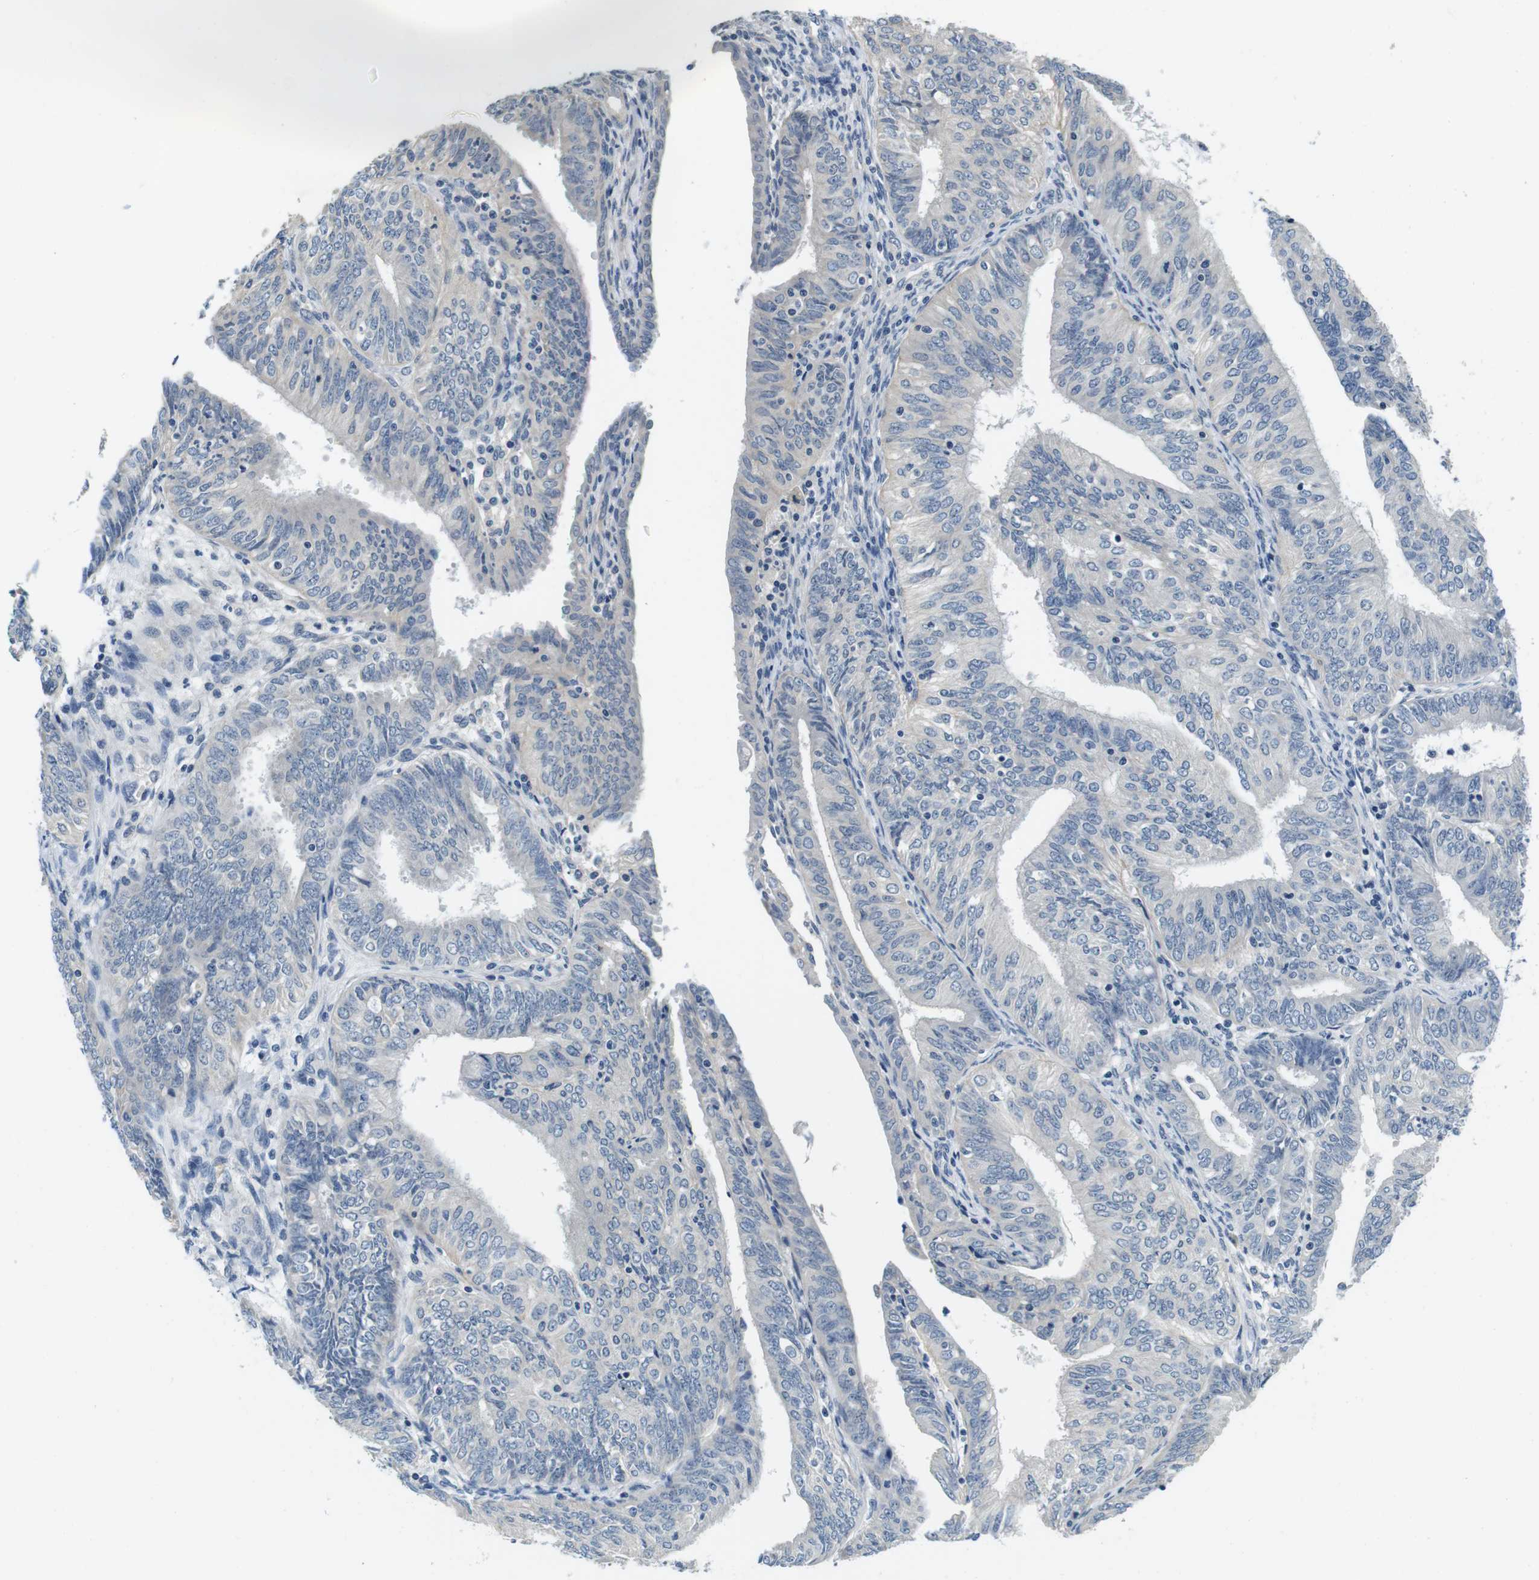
{"staining": {"intensity": "negative", "quantity": "none", "location": "none"}, "tissue": "endometrial cancer", "cell_type": "Tumor cells", "image_type": "cancer", "snomed": [{"axis": "morphology", "description": "Adenocarcinoma, NOS"}, {"axis": "topography", "description": "Endometrium"}], "caption": "Immunohistochemistry (IHC) micrograph of adenocarcinoma (endometrial) stained for a protein (brown), which demonstrates no positivity in tumor cells.", "gene": "DTNA", "patient": {"sex": "female", "age": 58}}